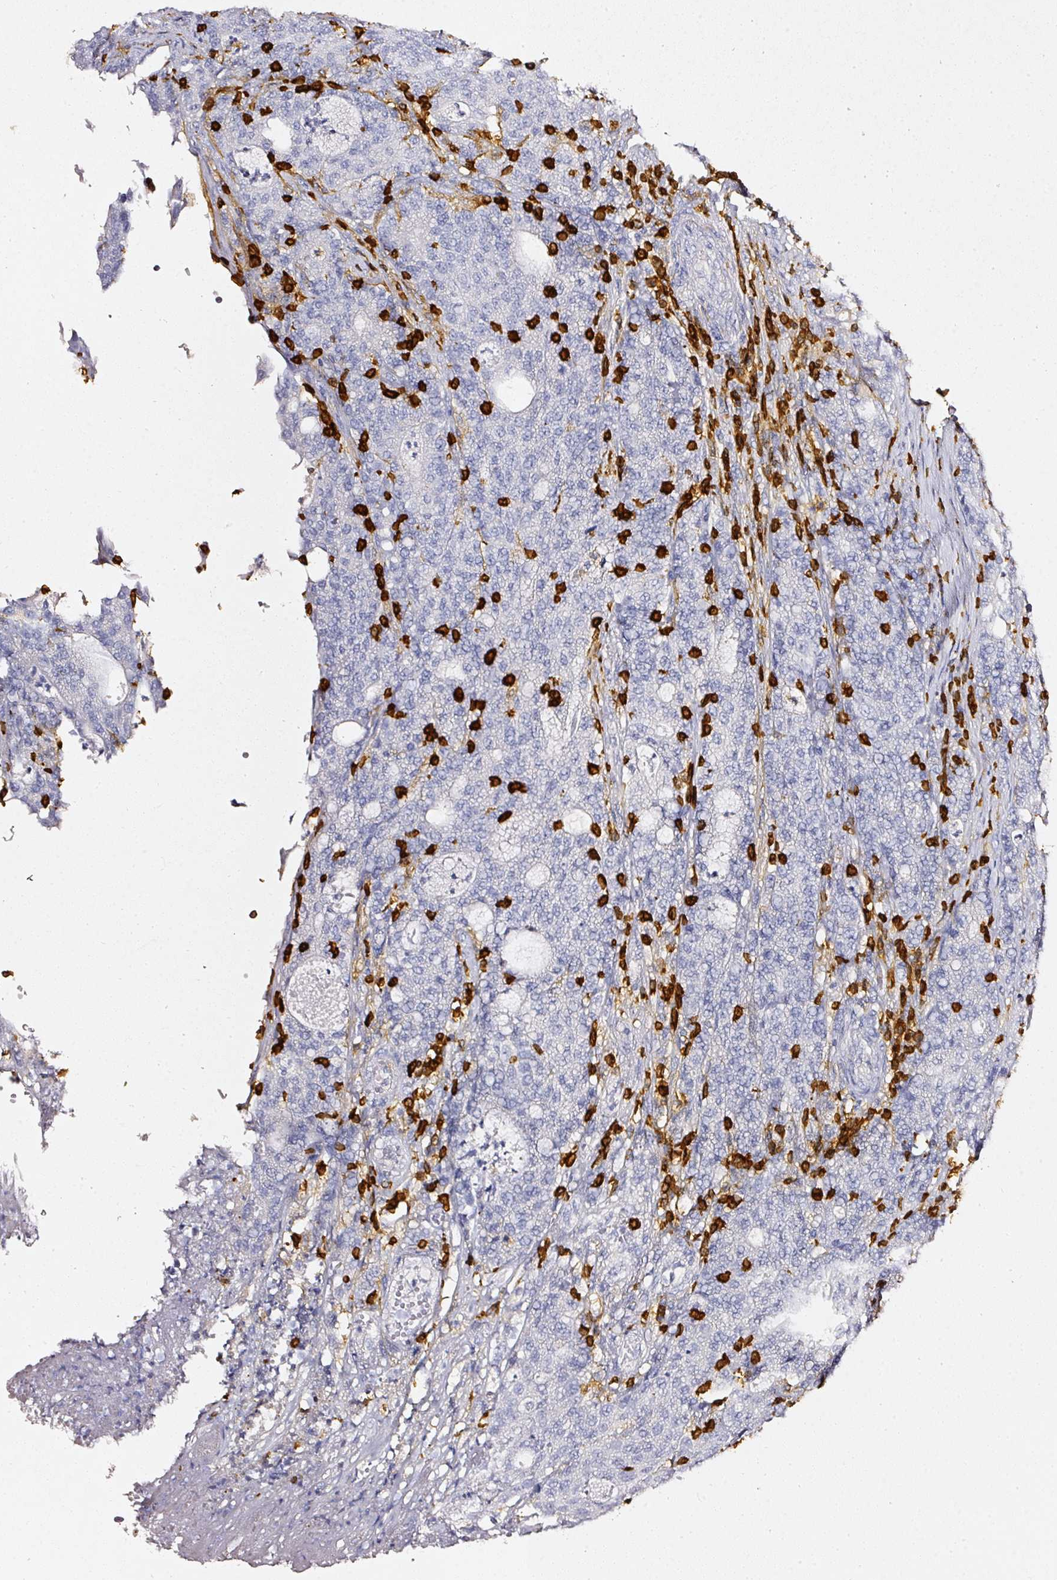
{"staining": {"intensity": "negative", "quantity": "none", "location": "none"}, "tissue": "colorectal cancer", "cell_type": "Tumor cells", "image_type": "cancer", "snomed": [{"axis": "morphology", "description": "Adenocarcinoma, NOS"}, {"axis": "topography", "description": "Colon"}], "caption": "Tumor cells are negative for brown protein staining in colorectal cancer (adenocarcinoma). The staining is performed using DAB brown chromogen with nuclei counter-stained in using hematoxylin.", "gene": "EVL", "patient": {"sex": "male", "age": 83}}